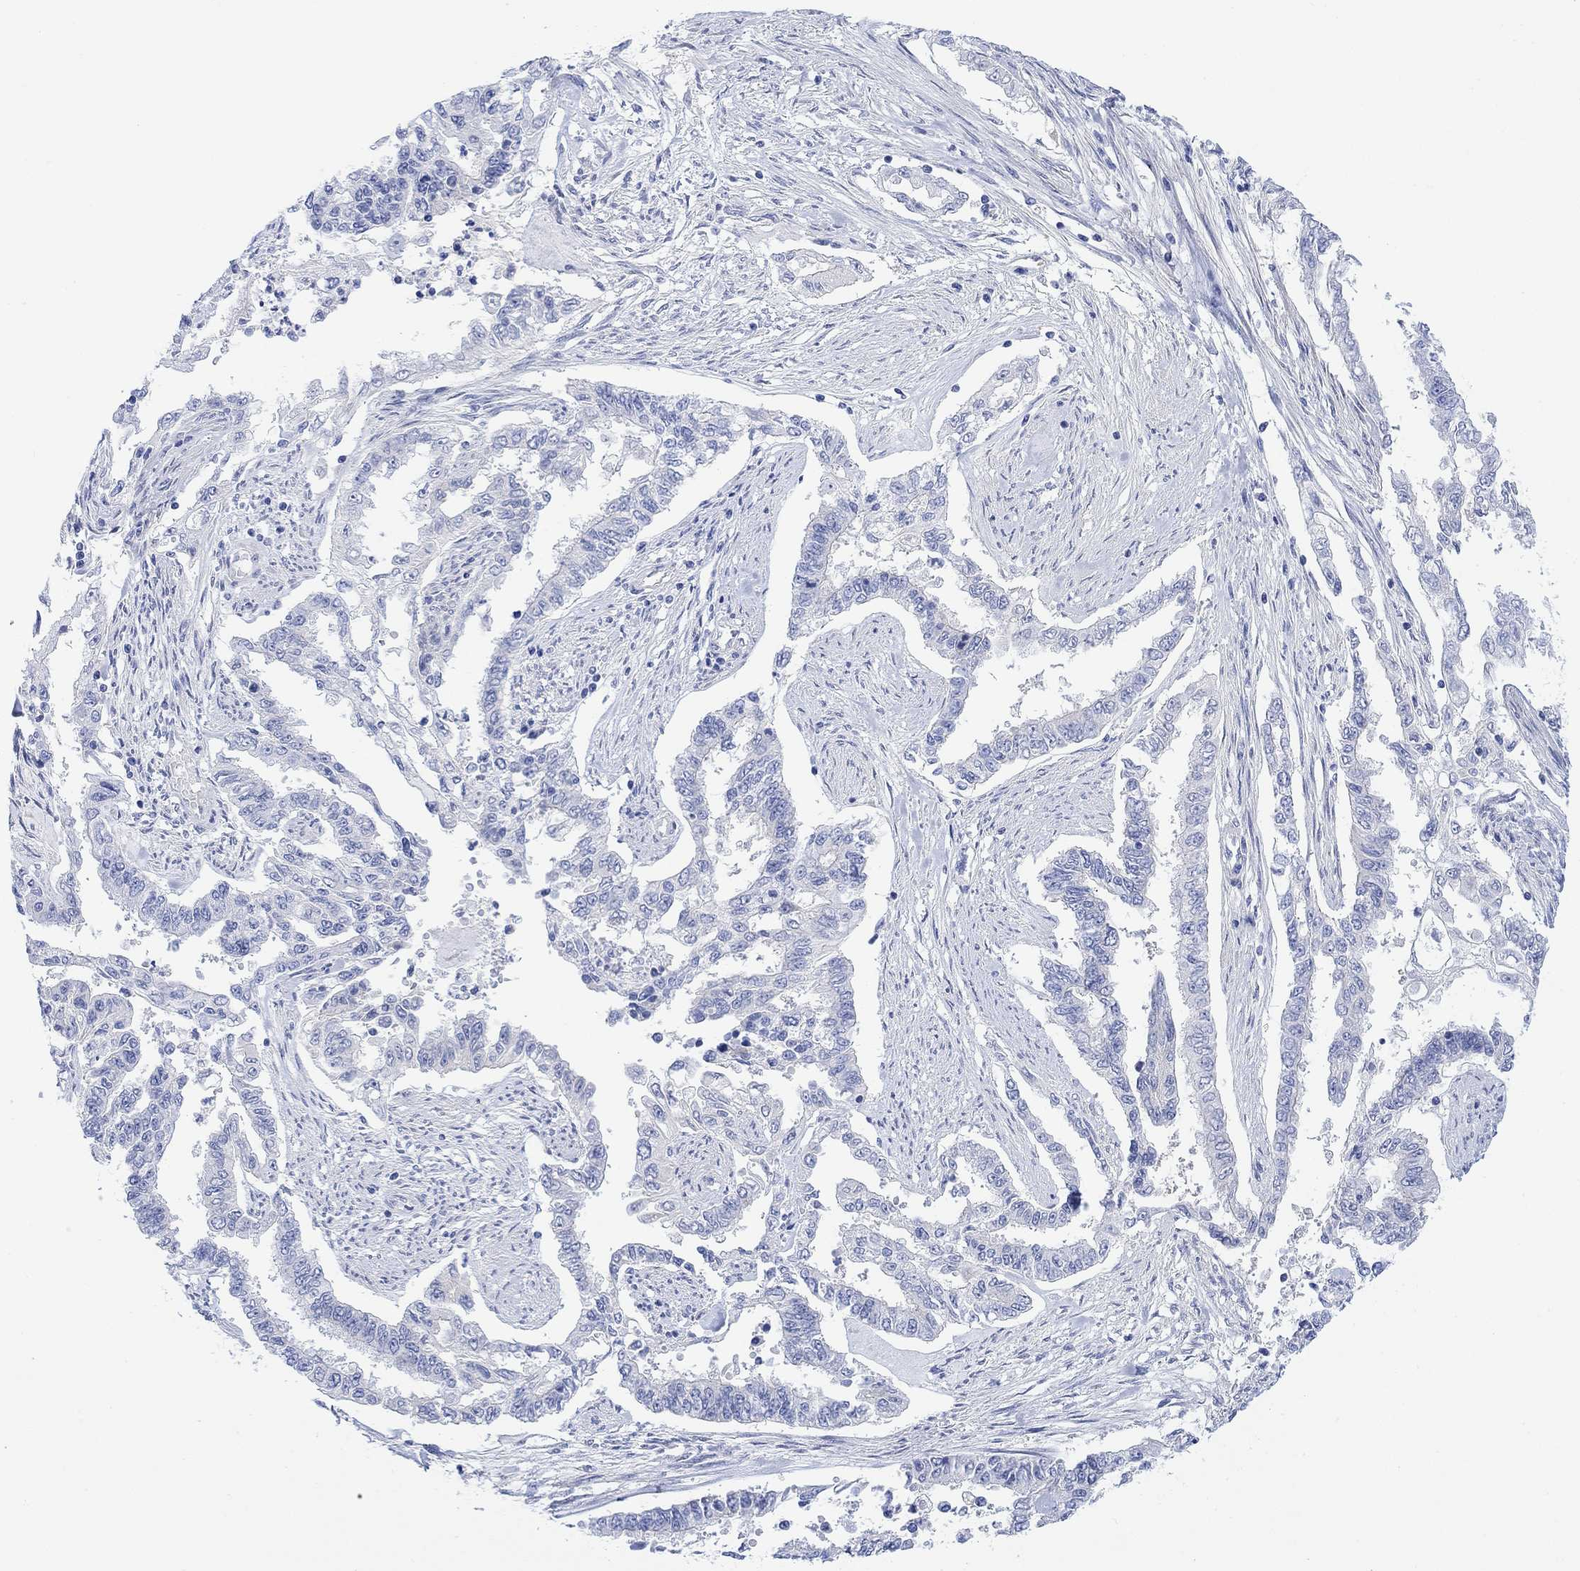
{"staining": {"intensity": "negative", "quantity": "none", "location": "none"}, "tissue": "endometrial cancer", "cell_type": "Tumor cells", "image_type": "cancer", "snomed": [{"axis": "morphology", "description": "Adenocarcinoma, NOS"}, {"axis": "topography", "description": "Uterus"}], "caption": "The photomicrograph shows no staining of tumor cells in endometrial adenocarcinoma. Brightfield microscopy of immunohistochemistry stained with DAB (brown) and hematoxylin (blue), captured at high magnification.", "gene": "TLDC2", "patient": {"sex": "female", "age": 59}}